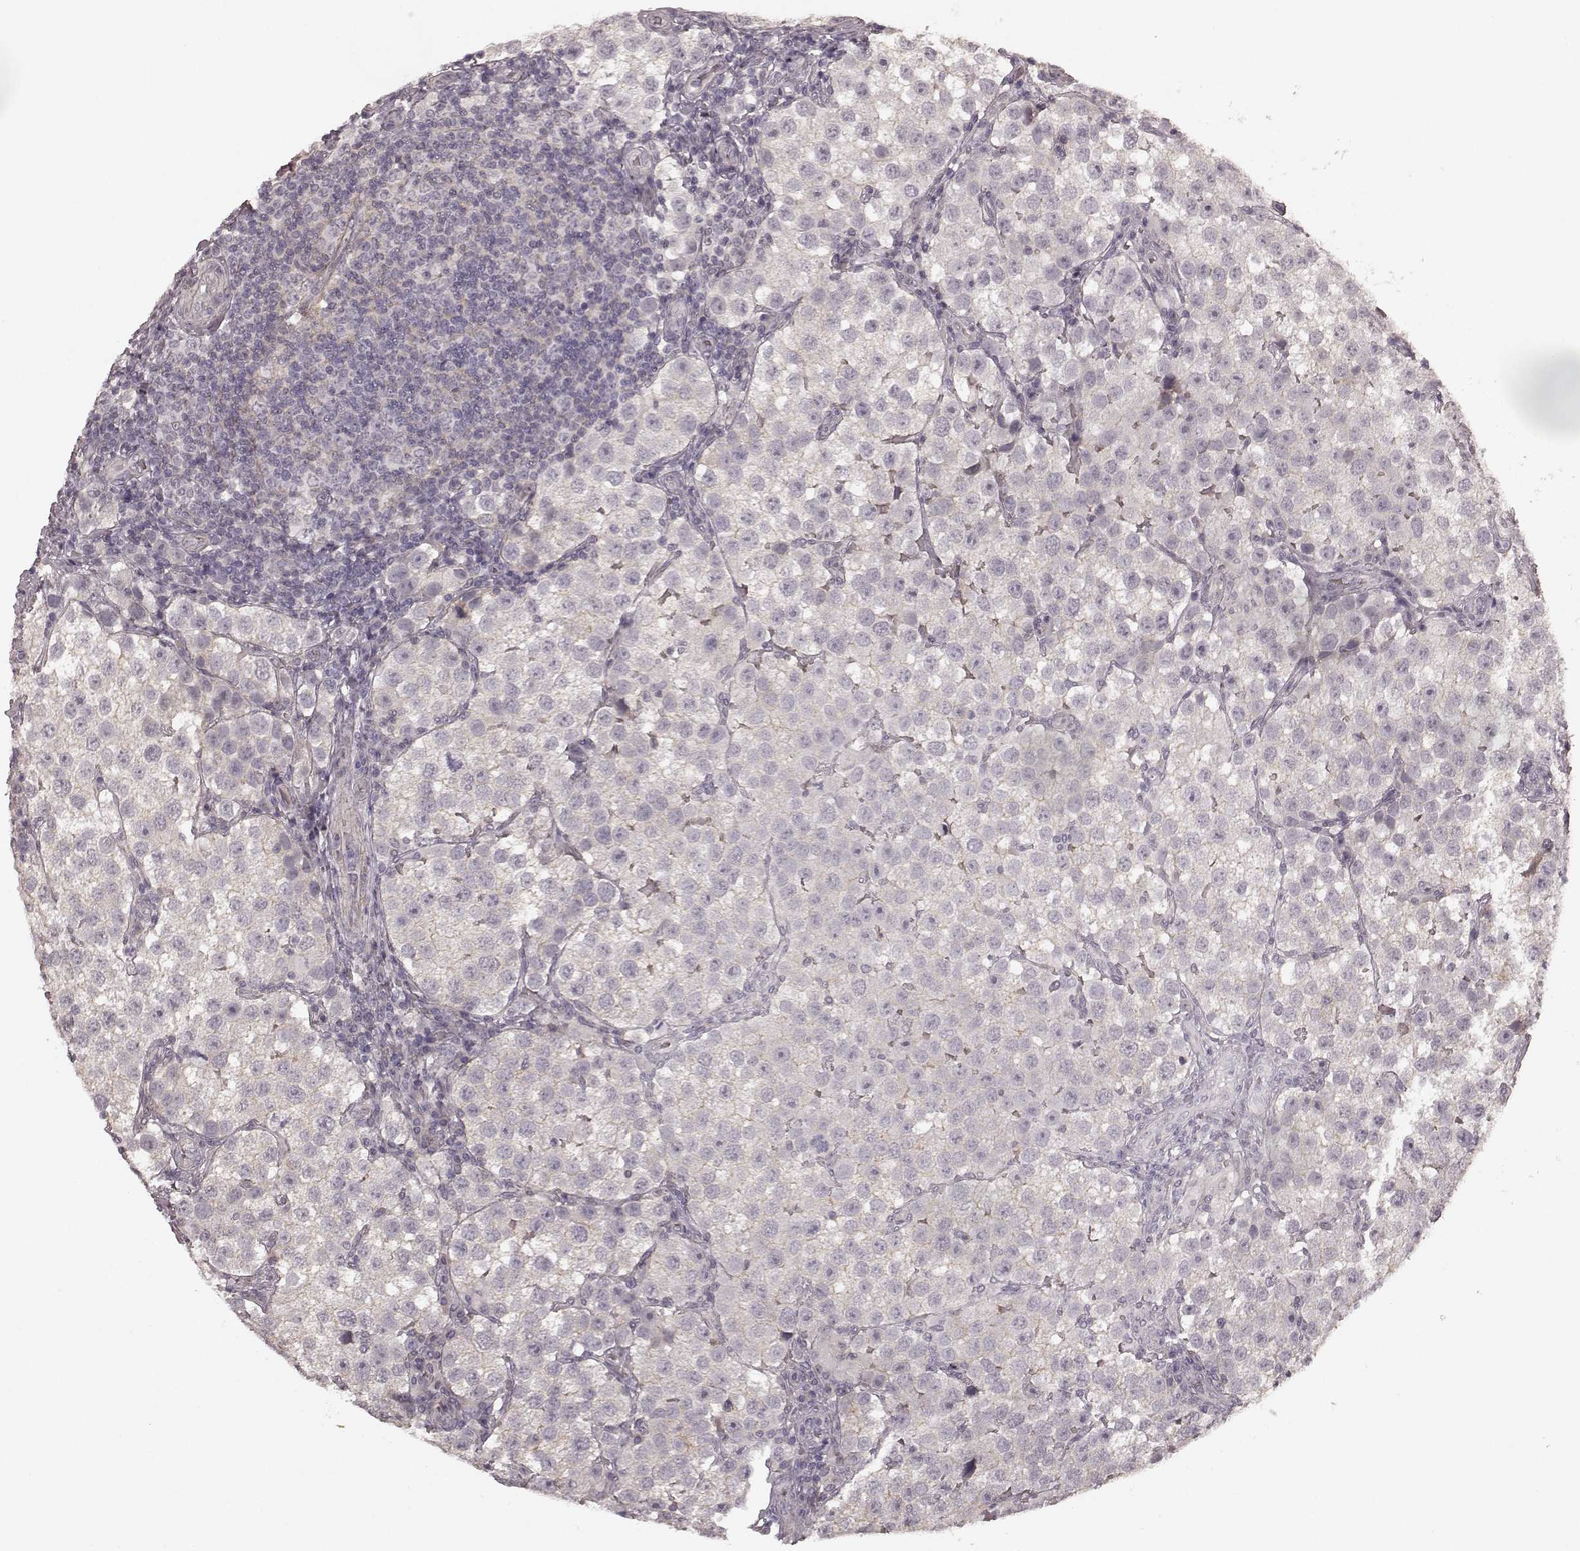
{"staining": {"intensity": "negative", "quantity": "none", "location": "none"}, "tissue": "testis cancer", "cell_type": "Tumor cells", "image_type": "cancer", "snomed": [{"axis": "morphology", "description": "Seminoma, NOS"}, {"axis": "topography", "description": "Testis"}], "caption": "The micrograph demonstrates no significant expression in tumor cells of testis cancer. (Brightfield microscopy of DAB immunohistochemistry at high magnification).", "gene": "PRKCE", "patient": {"sex": "male", "age": 37}}